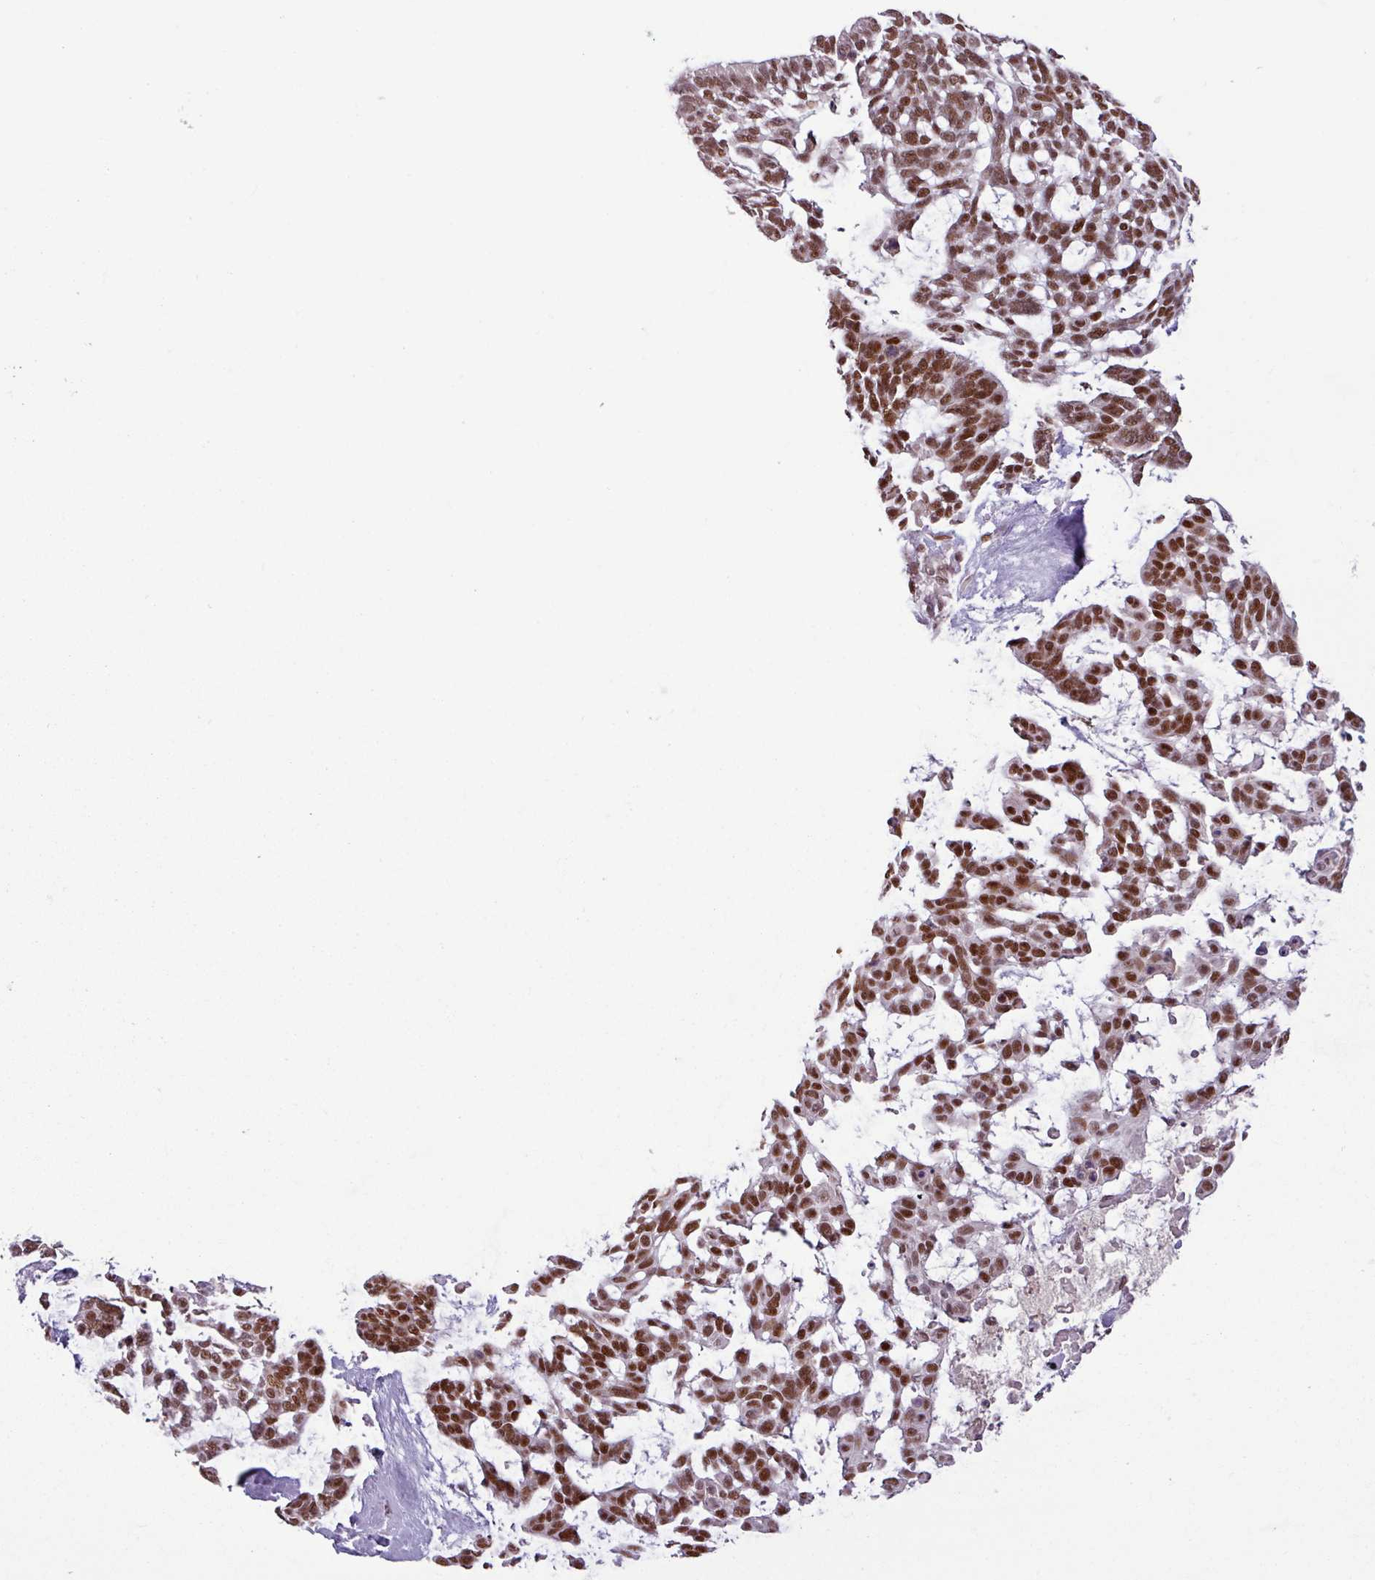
{"staining": {"intensity": "strong", "quantity": ">75%", "location": "nuclear"}, "tissue": "skin cancer", "cell_type": "Tumor cells", "image_type": "cancer", "snomed": [{"axis": "morphology", "description": "Basal cell carcinoma"}, {"axis": "topography", "description": "Skin"}], "caption": "Immunohistochemistry (IHC) (DAB) staining of skin basal cell carcinoma reveals strong nuclear protein staining in about >75% of tumor cells. Using DAB (brown) and hematoxylin (blue) stains, captured at high magnification using brightfield microscopy.", "gene": "IRF2BPL", "patient": {"sex": "male", "age": 88}}